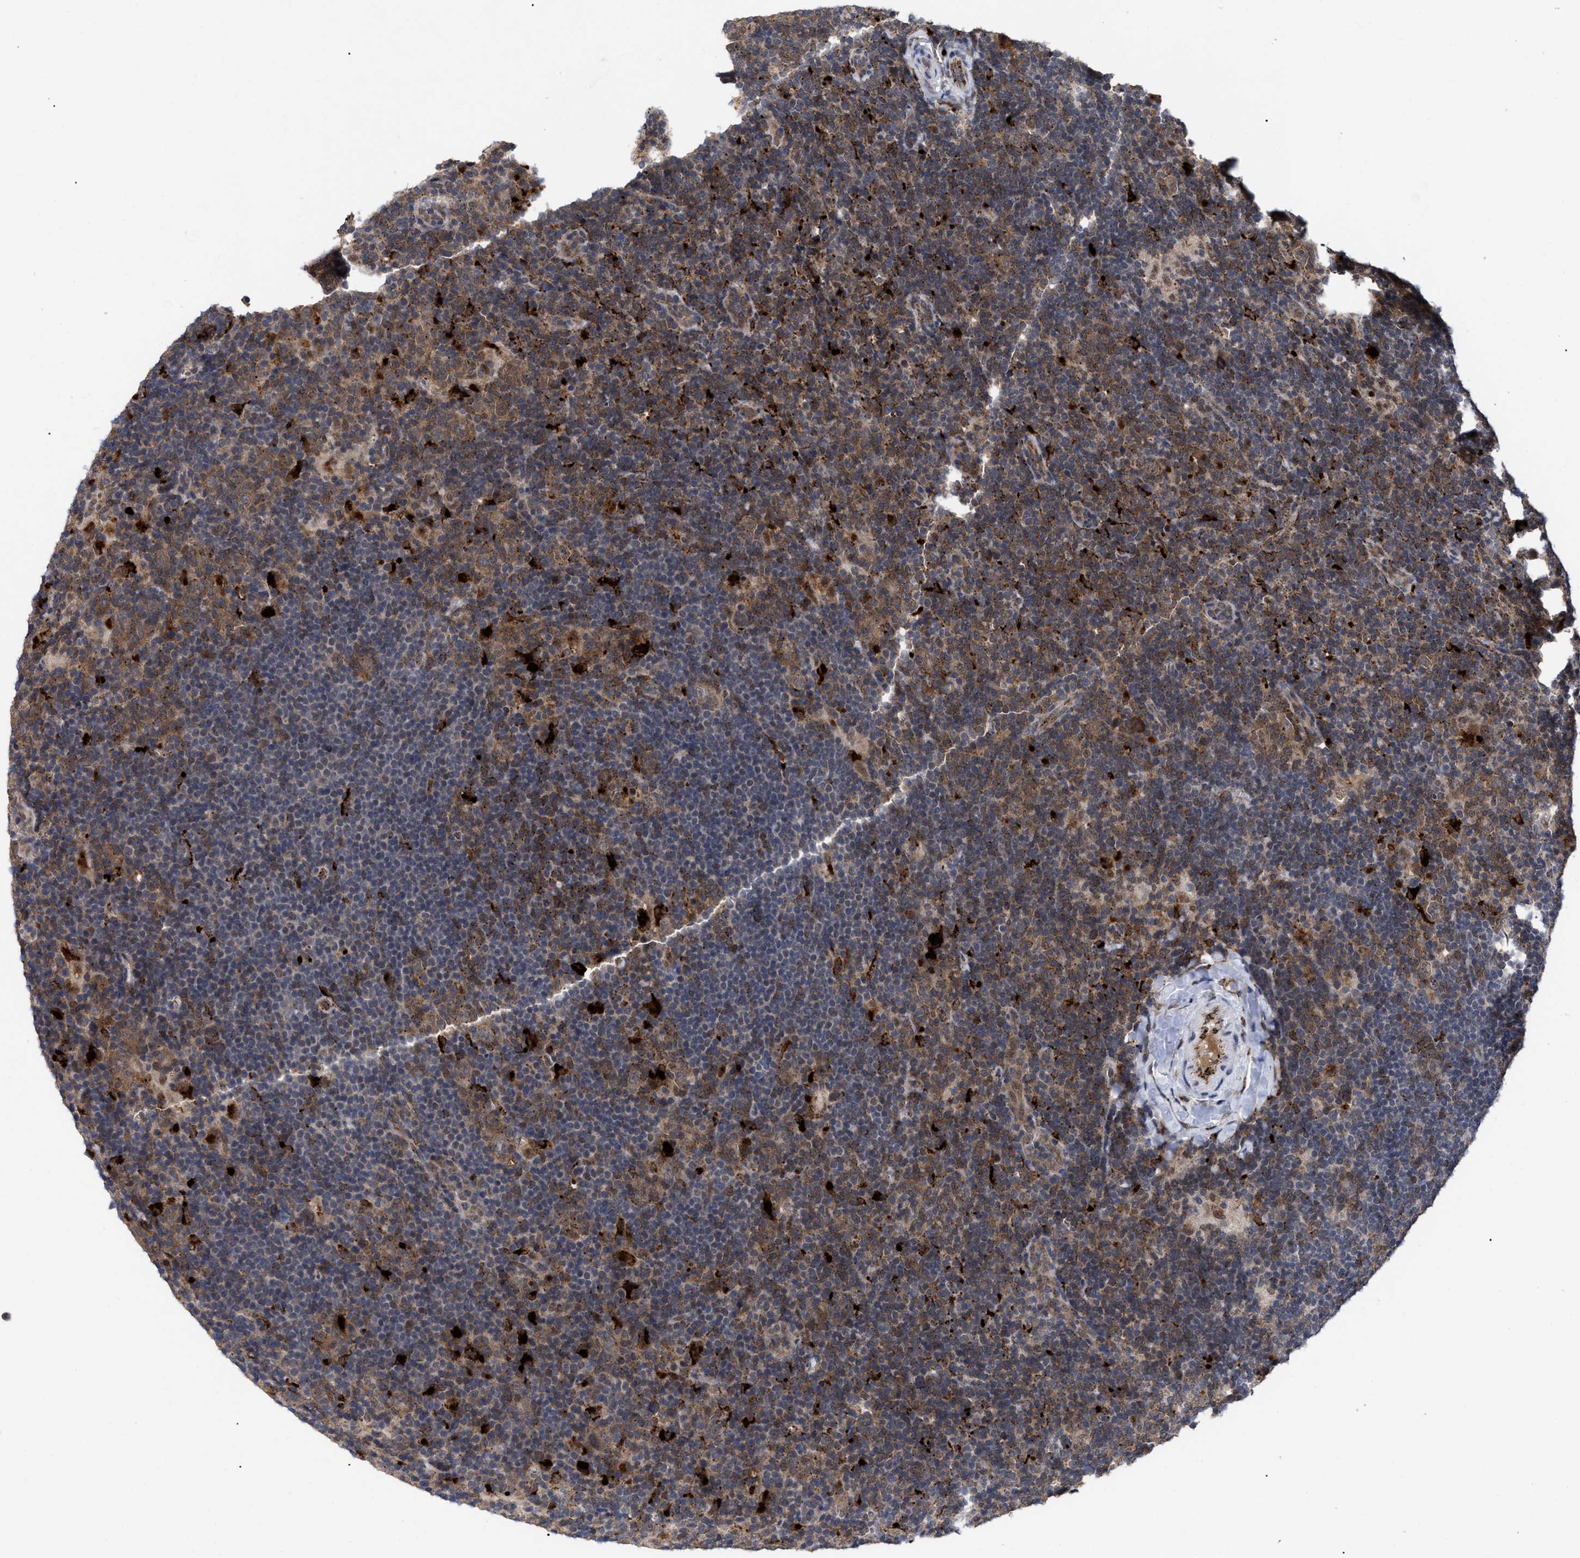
{"staining": {"intensity": "weak", "quantity": ">75%", "location": "cytoplasmic/membranous"}, "tissue": "lymphoma", "cell_type": "Tumor cells", "image_type": "cancer", "snomed": [{"axis": "morphology", "description": "Hodgkin's disease, NOS"}, {"axis": "topography", "description": "Lymph node"}], "caption": "Lymphoma tissue demonstrates weak cytoplasmic/membranous expression in approximately >75% of tumor cells Using DAB (brown) and hematoxylin (blue) stains, captured at high magnification using brightfield microscopy.", "gene": "UPF1", "patient": {"sex": "female", "age": 57}}